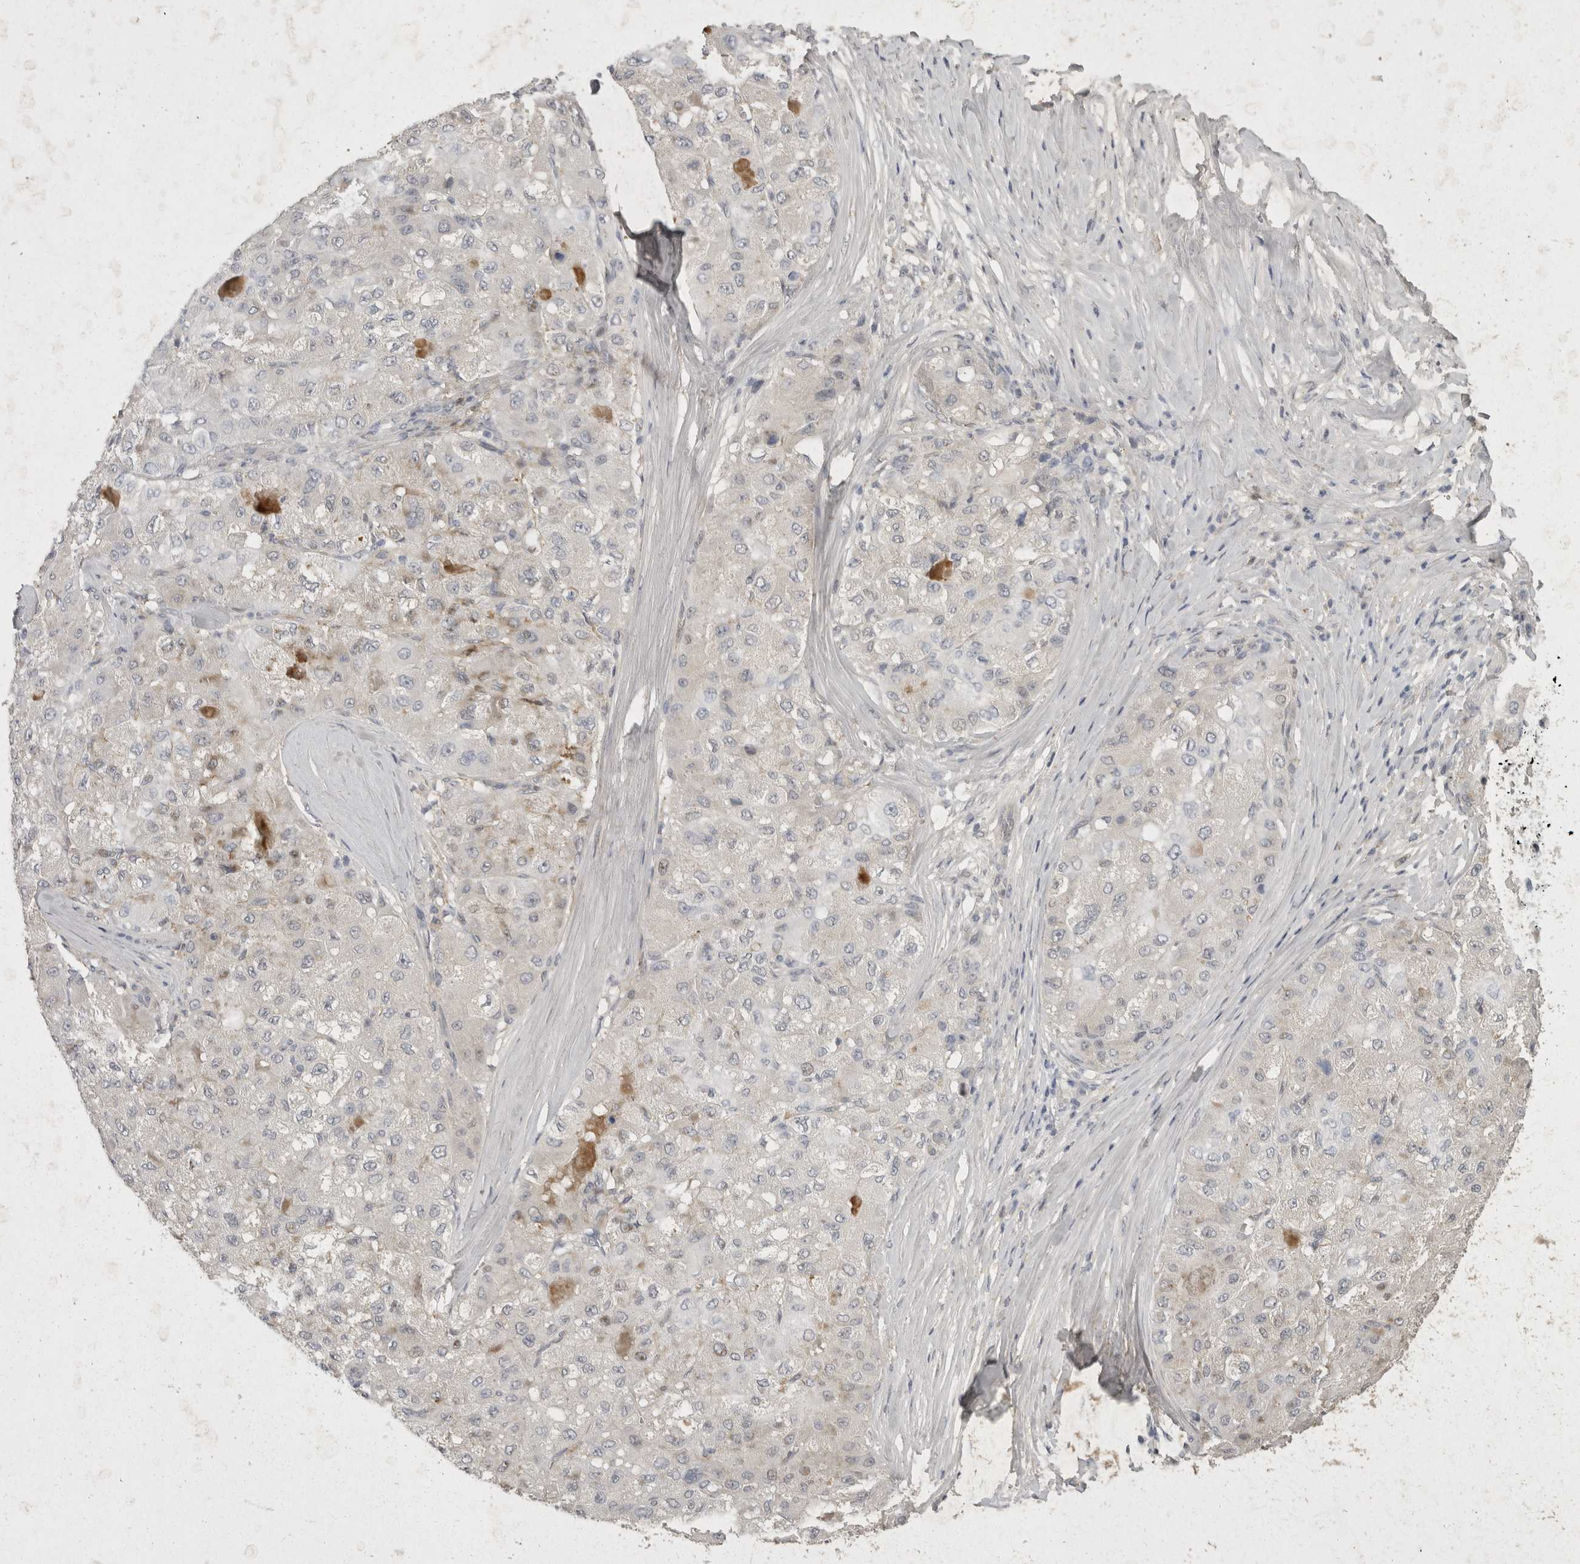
{"staining": {"intensity": "negative", "quantity": "none", "location": "none"}, "tissue": "liver cancer", "cell_type": "Tumor cells", "image_type": "cancer", "snomed": [{"axis": "morphology", "description": "Carcinoma, Hepatocellular, NOS"}, {"axis": "topography", "description": "Liver"}], "caption": "Tumor cells show no significant protein staining in liver cancer (hepatocellular carcinoma).", "gene": "TOM1L2", "patient": {"sex": "male", "age": 80}}